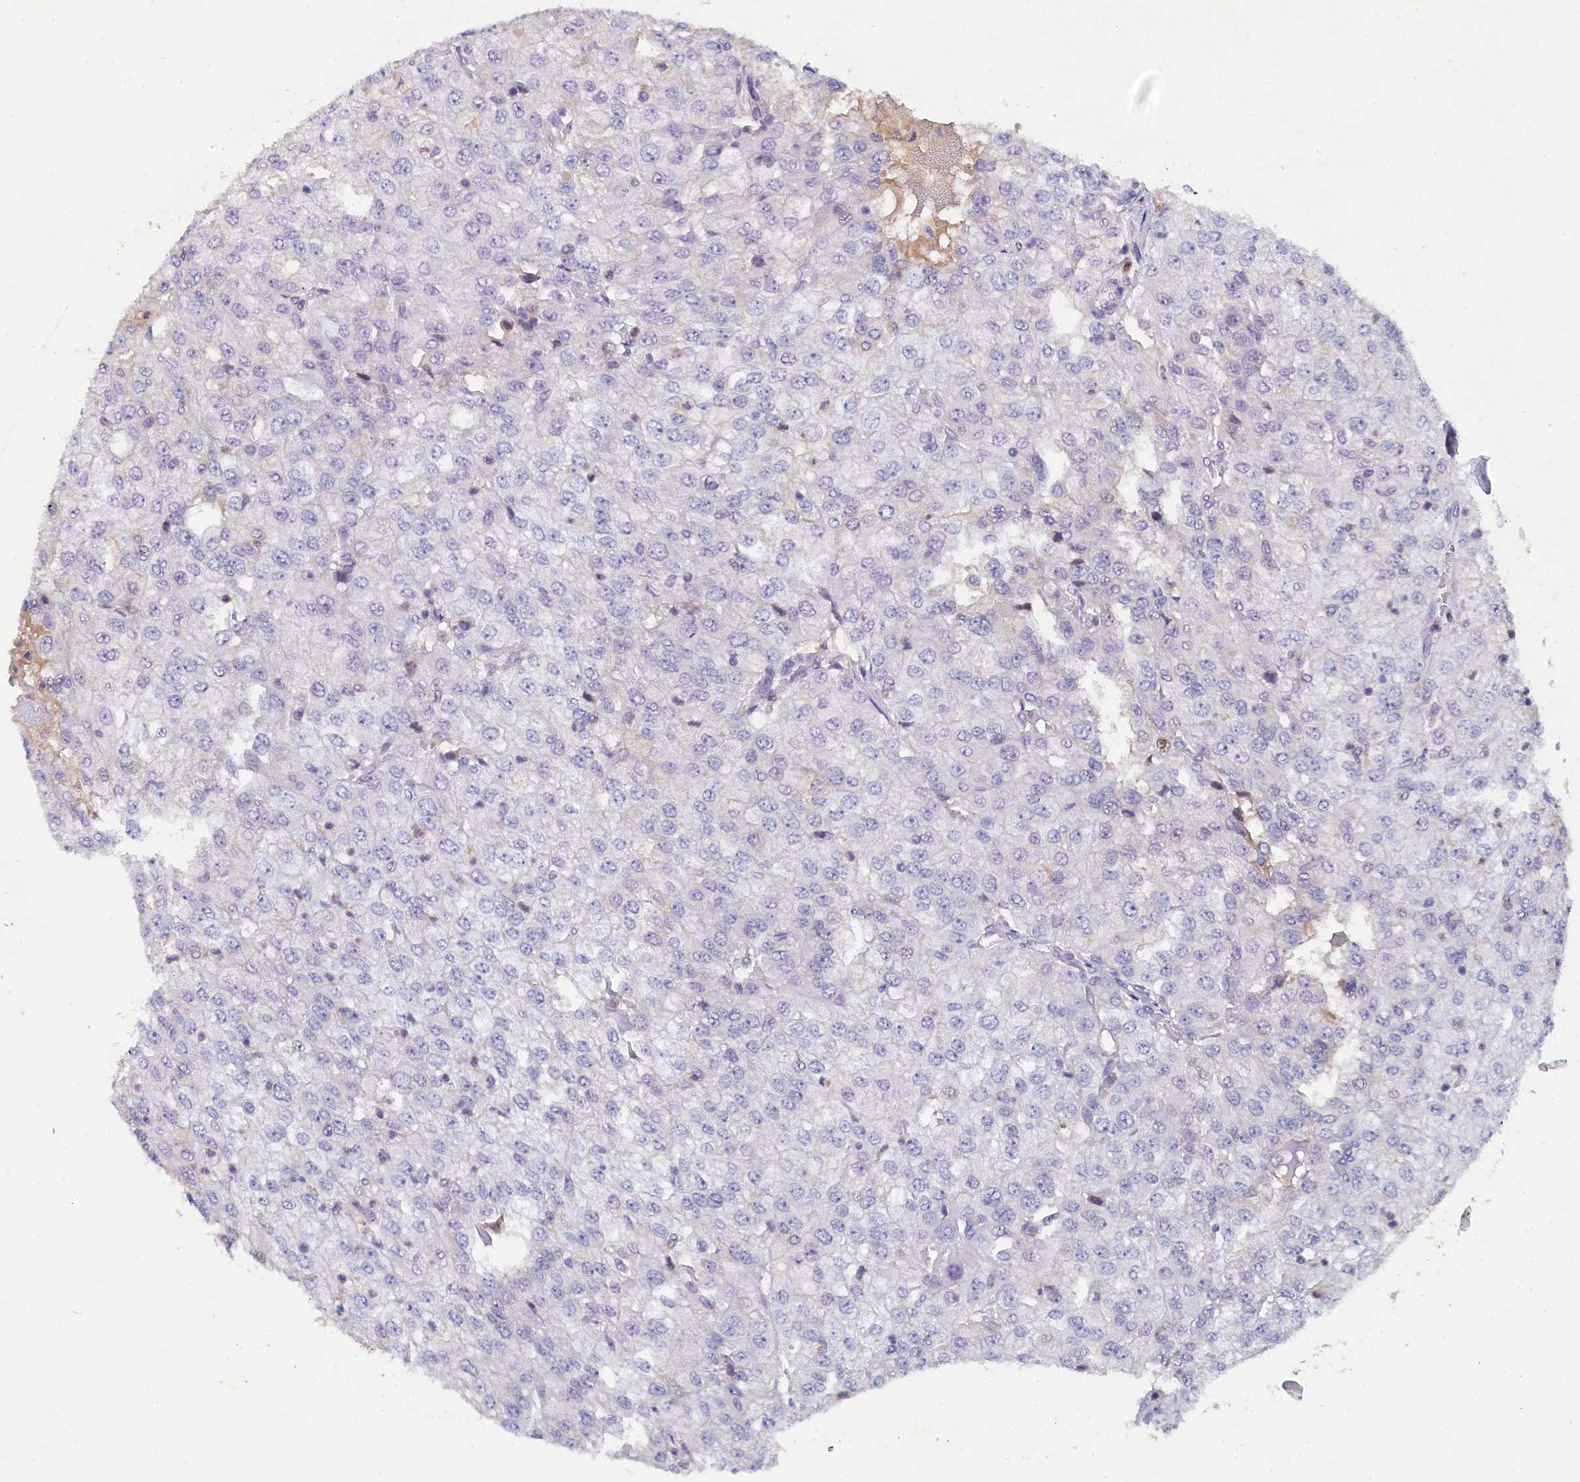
{"staining": {"intensity": "negative", "quantity": "none", "location": "none"}, "tissue": "renal cancer", "cell_type": "Tumor cells", "image_type": "cancer", "snomed": [{"axis": "morphology", "description": "Adenocarcinoma, NOS"}, {"axis": "topography", "description": "Kidney"}], "caption": "This is an immunohistochemistry (IHC) micrograph of renal adenocarcinoma. There is no positivity in tumor cells.", "gene": "TGDS", "patient": {"sex": "female", "age": 54}}